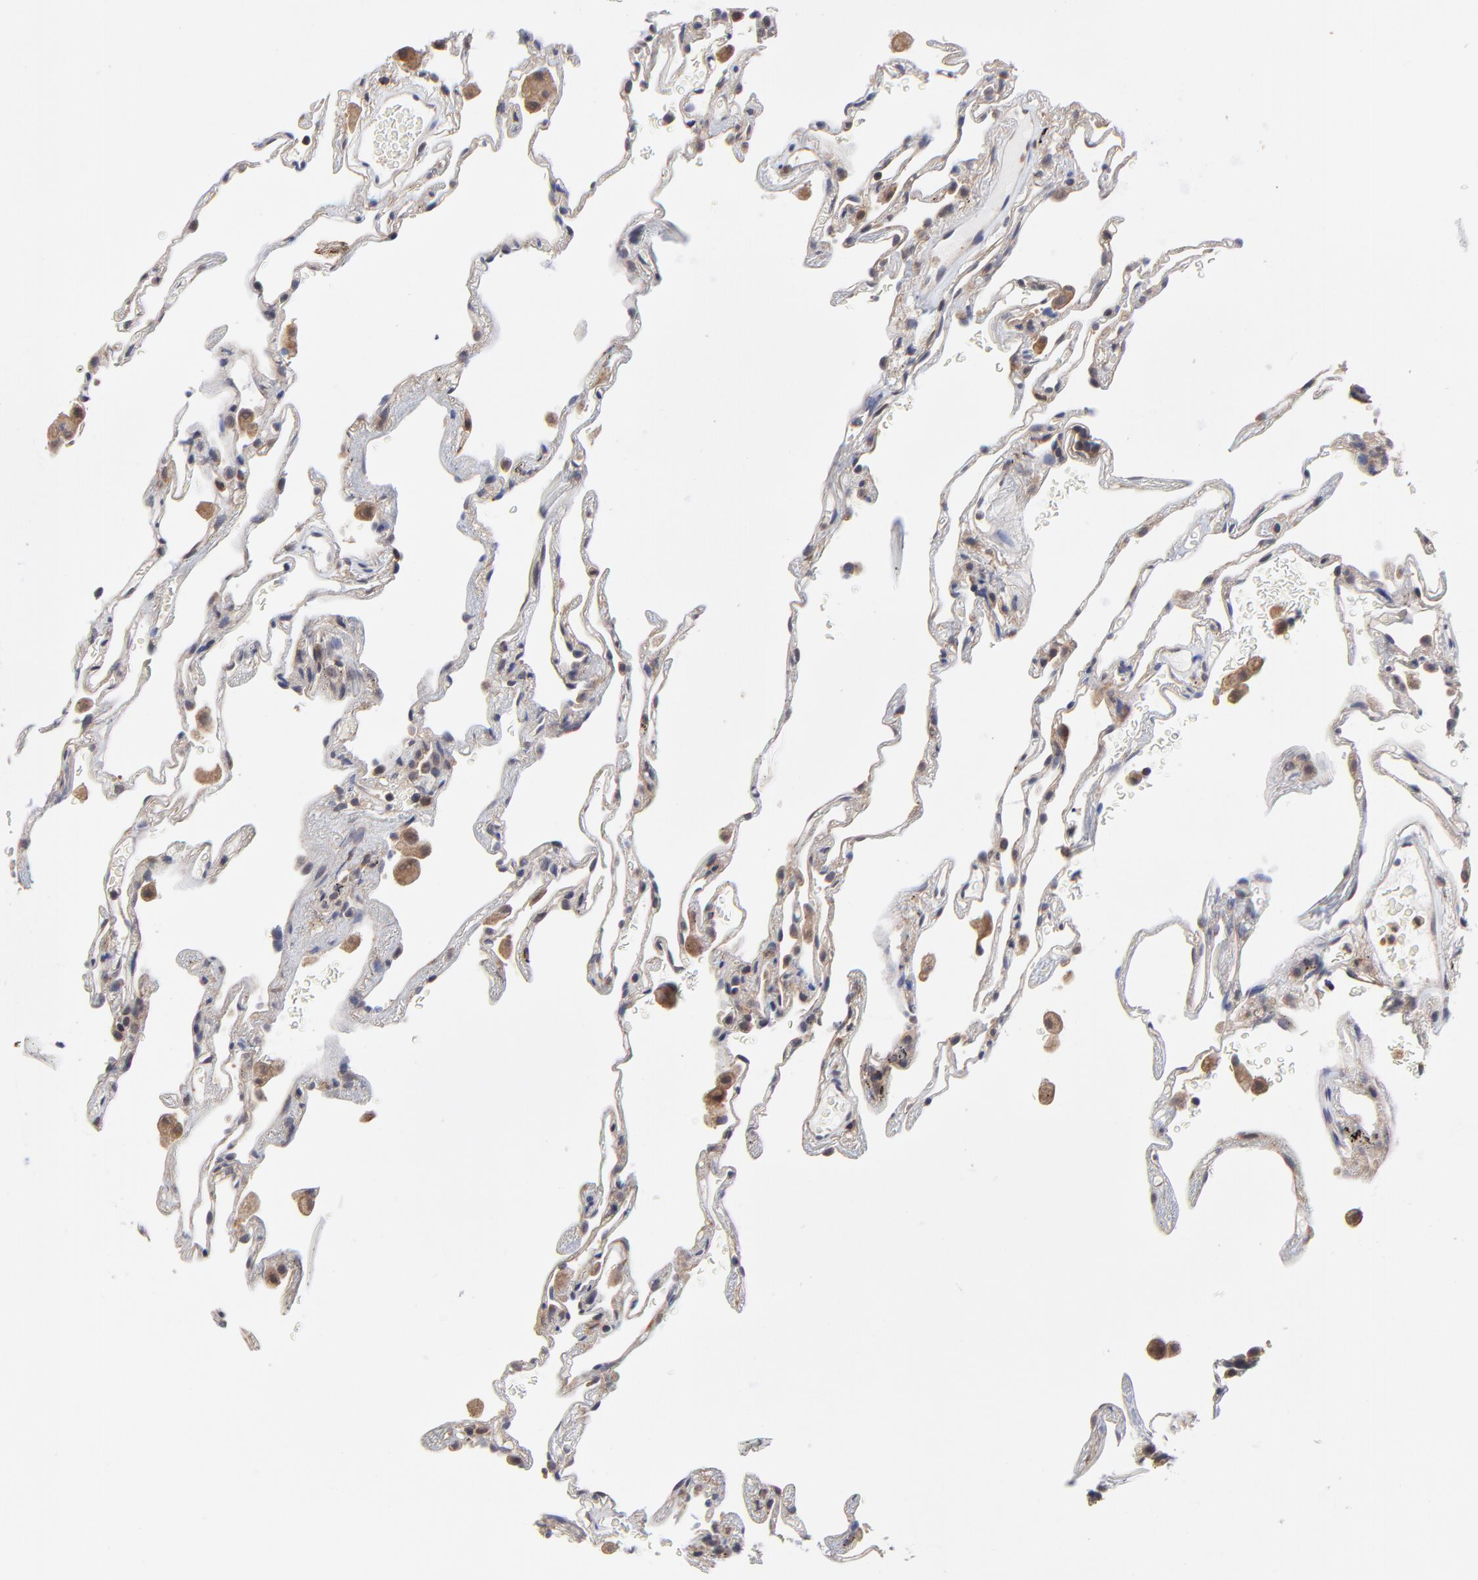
{"staining": {"intensity": "weak", "quantity": "25%-75%", "location": "cytoplasmic/membranous"}, "tissue": "lung", "cell_type": "Alveolar cells", "image_type": "normal", "snomed": [{"axis": "morphology", "description": "Normal tissue, NOS"}, {"axis": "morphology", "description": "Inflammation, NOS"}, {"axis": "topography", "description": "Lung"}], "caption": "Brown immunohistochemical staining in benign human lung demonstrates weak cytoplasmic/membranous expression in approximately 25%-75% of alveolar cells.", "gene": "PCMT1", "patient": {"sex": "male", "age": 69}}